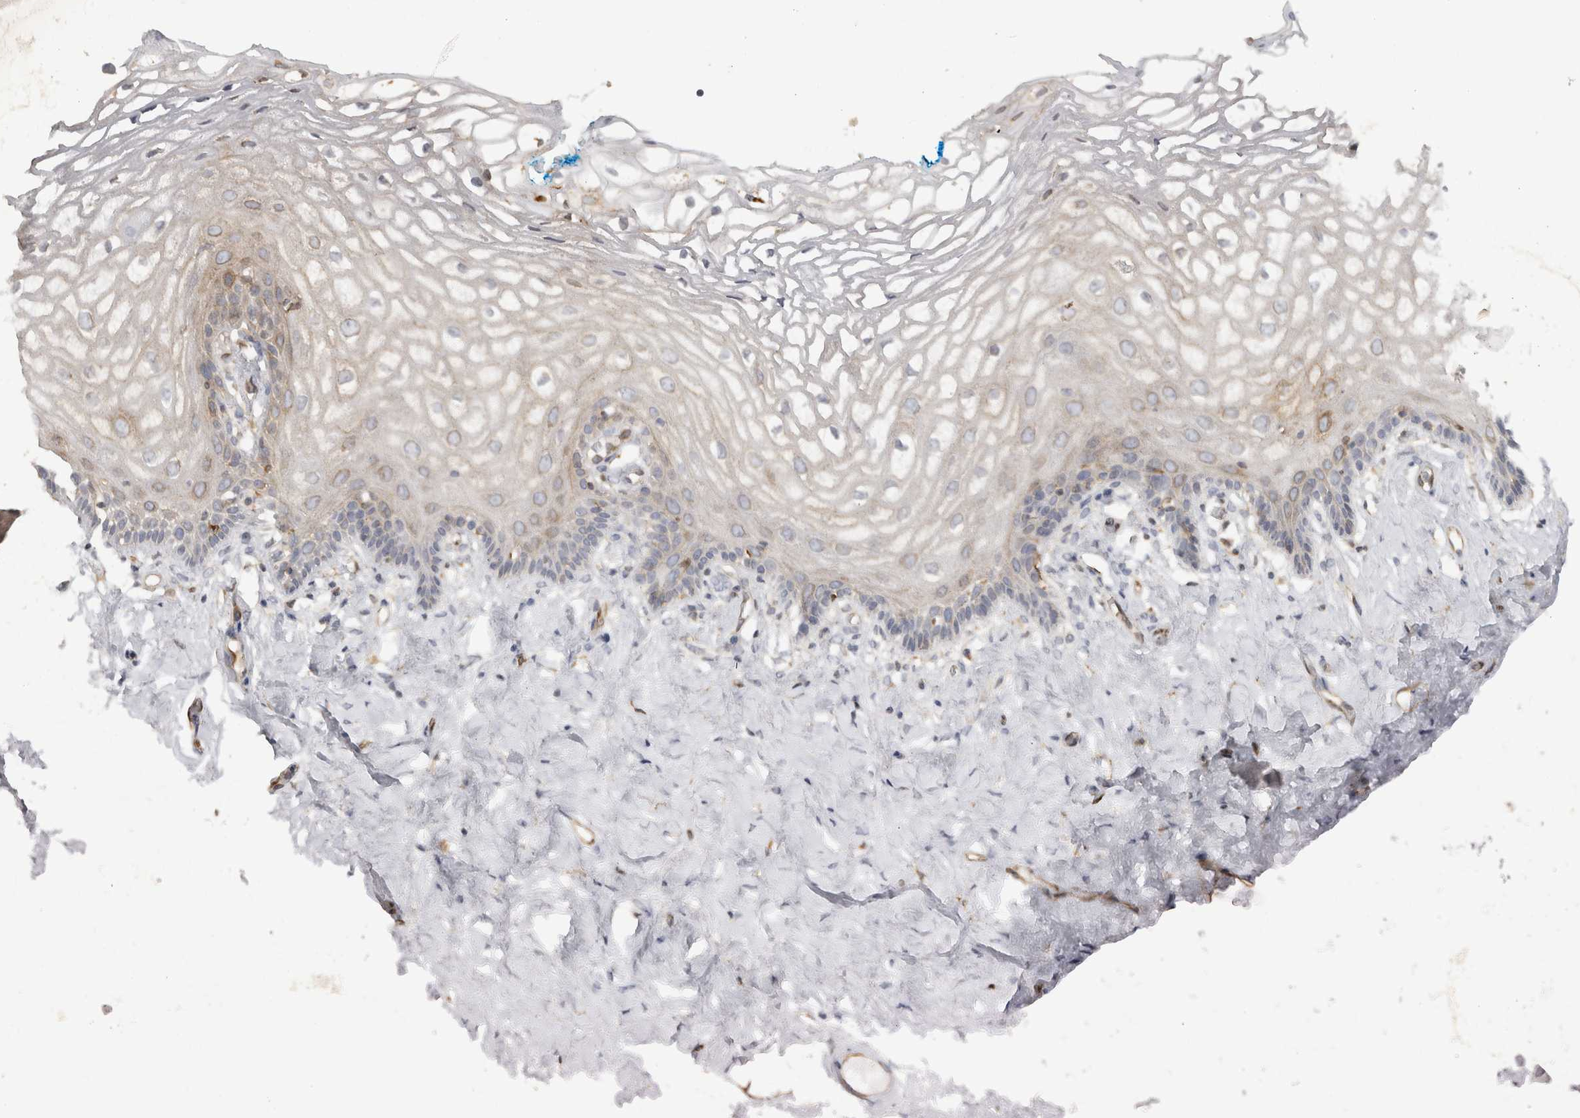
{"staining": {"intensity": "weak", "quantity": "<25%", "location": "cytoplasmic/membranous"}, "tissue": "vagina", "cell_type": "Squamous epithelial cells", "image_type": "normal", "snomed": [{"axis": "morphology", "description": "Normal tissue, NOS"}, {"axis": "morphology", "description": "Adenocarcinoma, NOS"}, {"axis": "topography", "description": "Rectum"}, {"axis": "topography", "description": "Vagina"}], "caption": "This histopathology image is of unremarkable vagina stained with immunohistochemistry (IHC) to label a protein in brown with the nuclei are counter-stained blue. There is no positivity in squamous epithelial cells.", "gene": "HLA", "patient": {"sex": "female", "age": 71}}